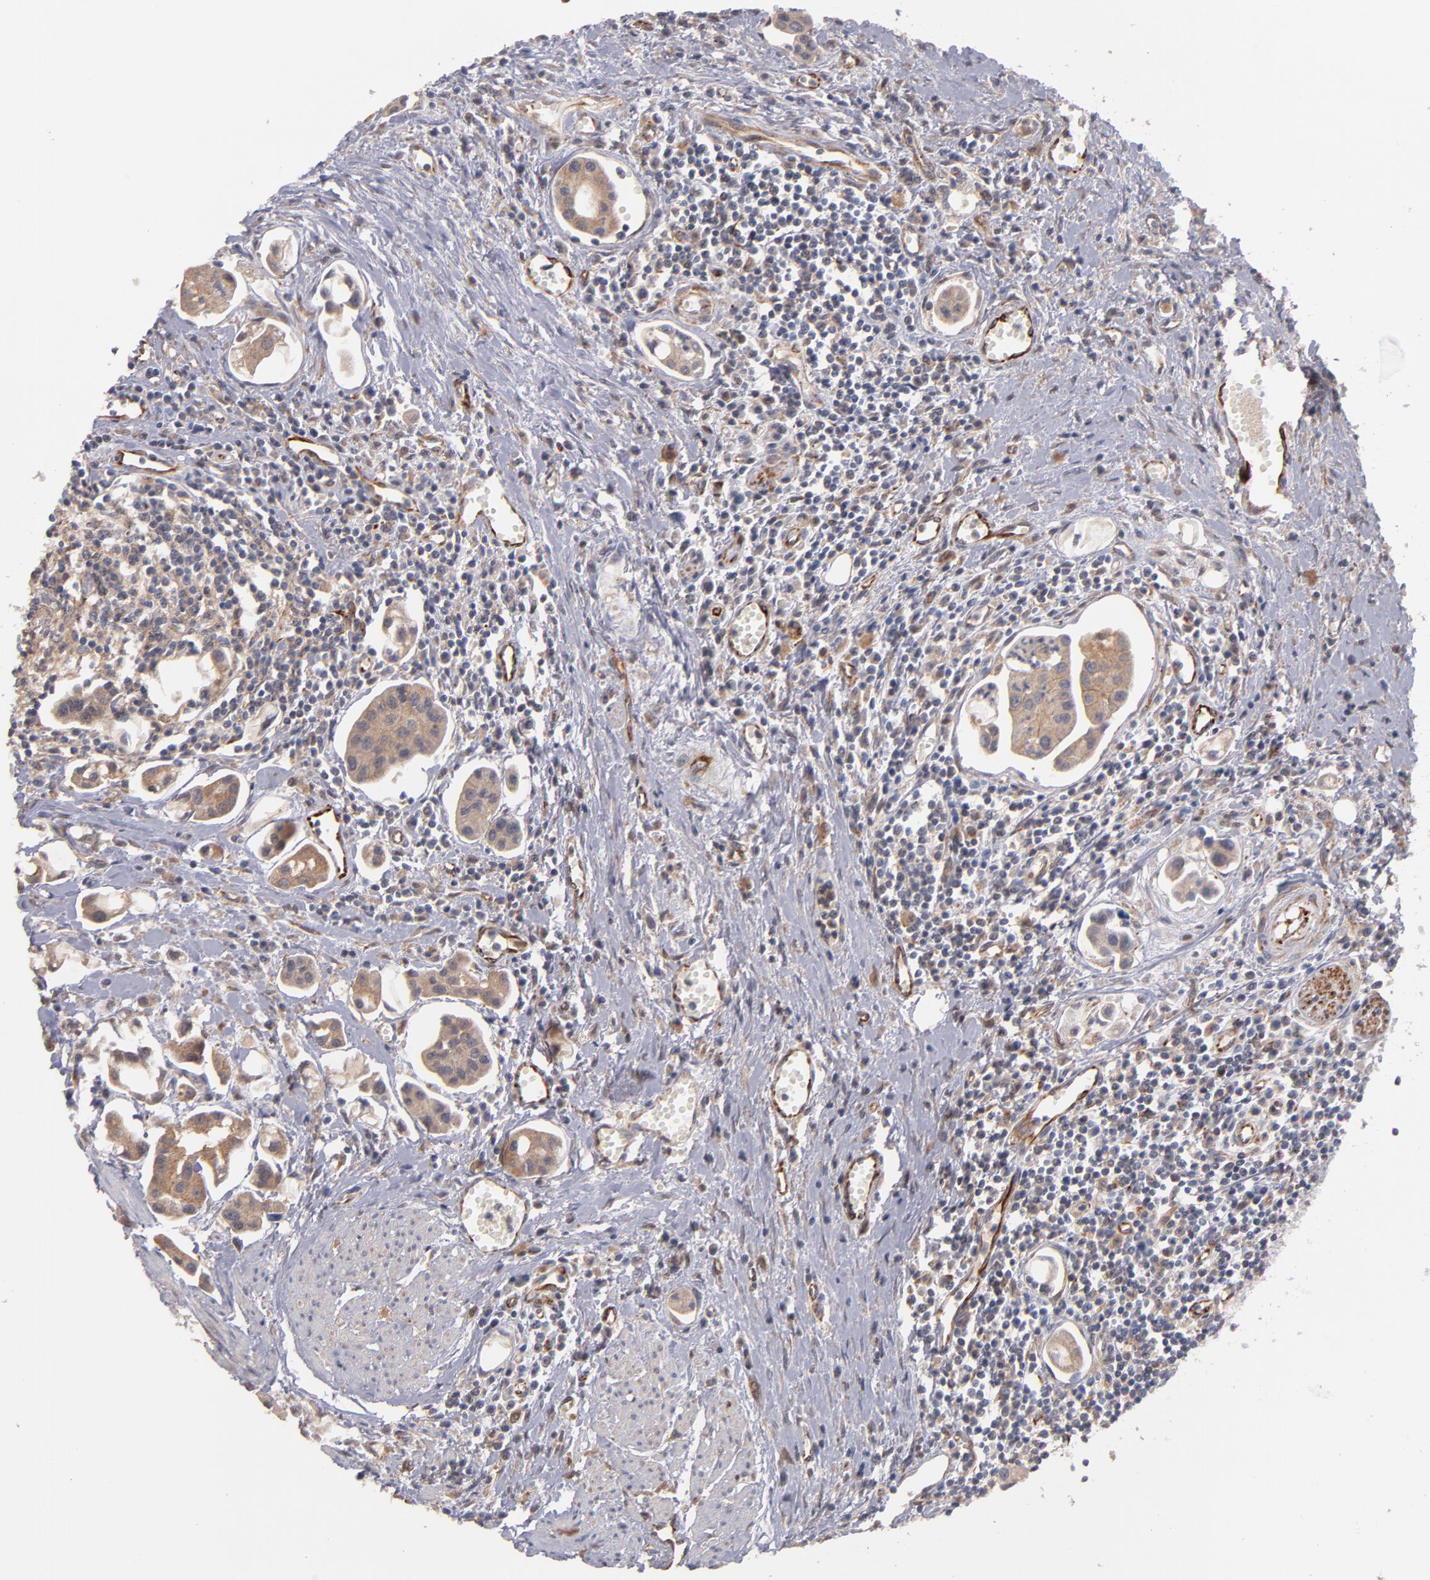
{"staining": {"intensity": "moderate", "quantity": ">75%", "location": "cytoplasmic/membranous"}, "tissue": "urothelial cancer", "cell_type": "Tumor cells", "image_type": "cancer", "snomed": [{"axis": "morphology", "description": "Urothelial carcinoma, High grade"}, {"axis": "topography", "description": "Urinary bladder"}], "caption": "Approximately >75% of tumor cells in human urothelial carcinoma (high-grade) reveal moderate cytoplasmic/membranous protein positivity as visualized by brown immunohistochemical staining.", "gene": "GMFG", "patient": {"sex": "male", "age": 66}}